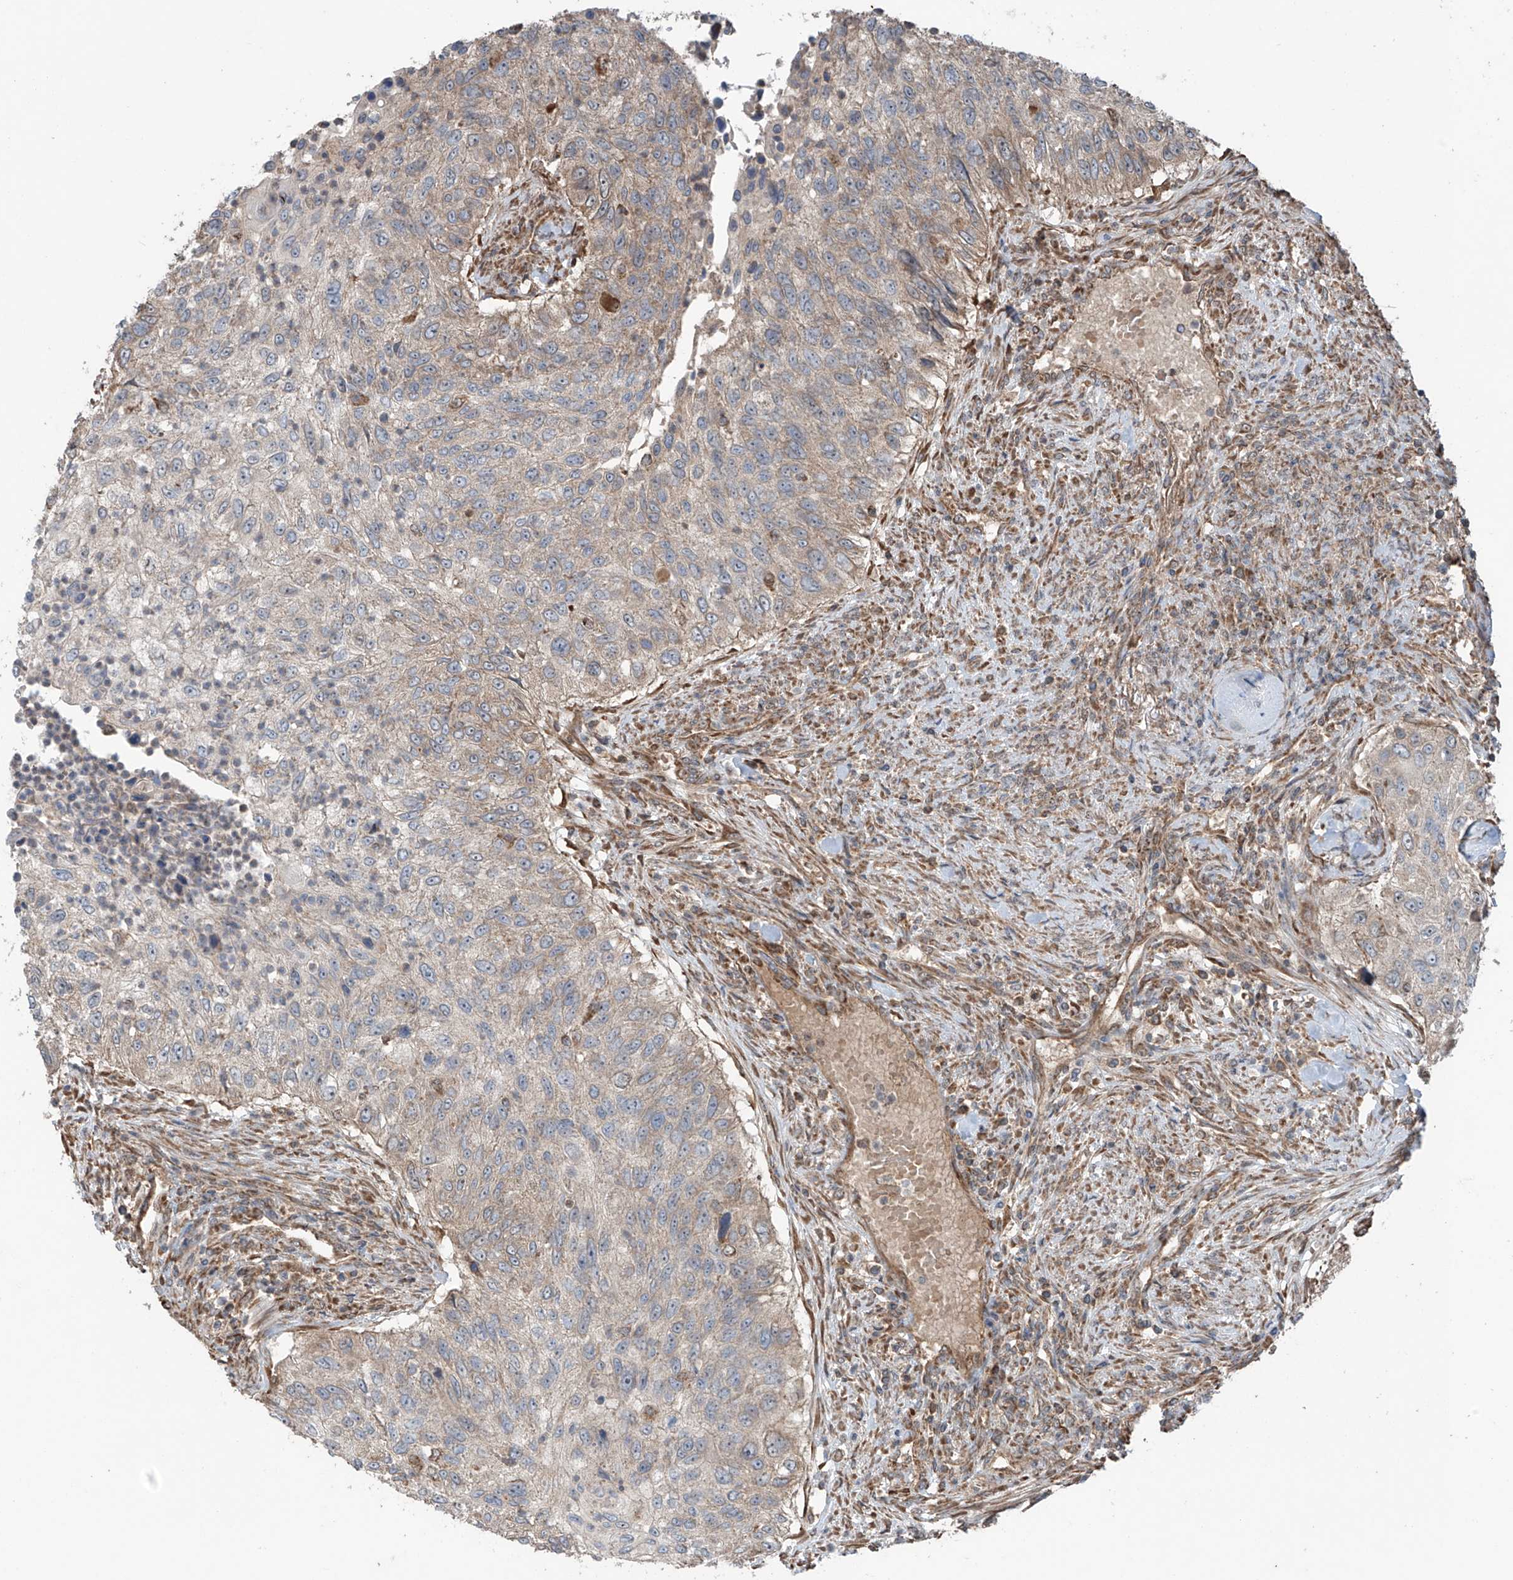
{"staining": {"intensity": "weak", "quantity": "<25%", "location": "cytoplasmic/membranous"}, "tissue": "urothelial cancer", "cell_type": "Tumor cells", "image_type": "cancer", "snomed": [{"axis": "morphology", "description": "Urothelial carcinoma, High grade"}, {"axis": "topography", "description": "Urinary bladder"}], "caption": "Tumor cells show no significant staining in urothelial cancer.", "gene": "SAMD3", "patient": {"sex": "female", "age": 60}}